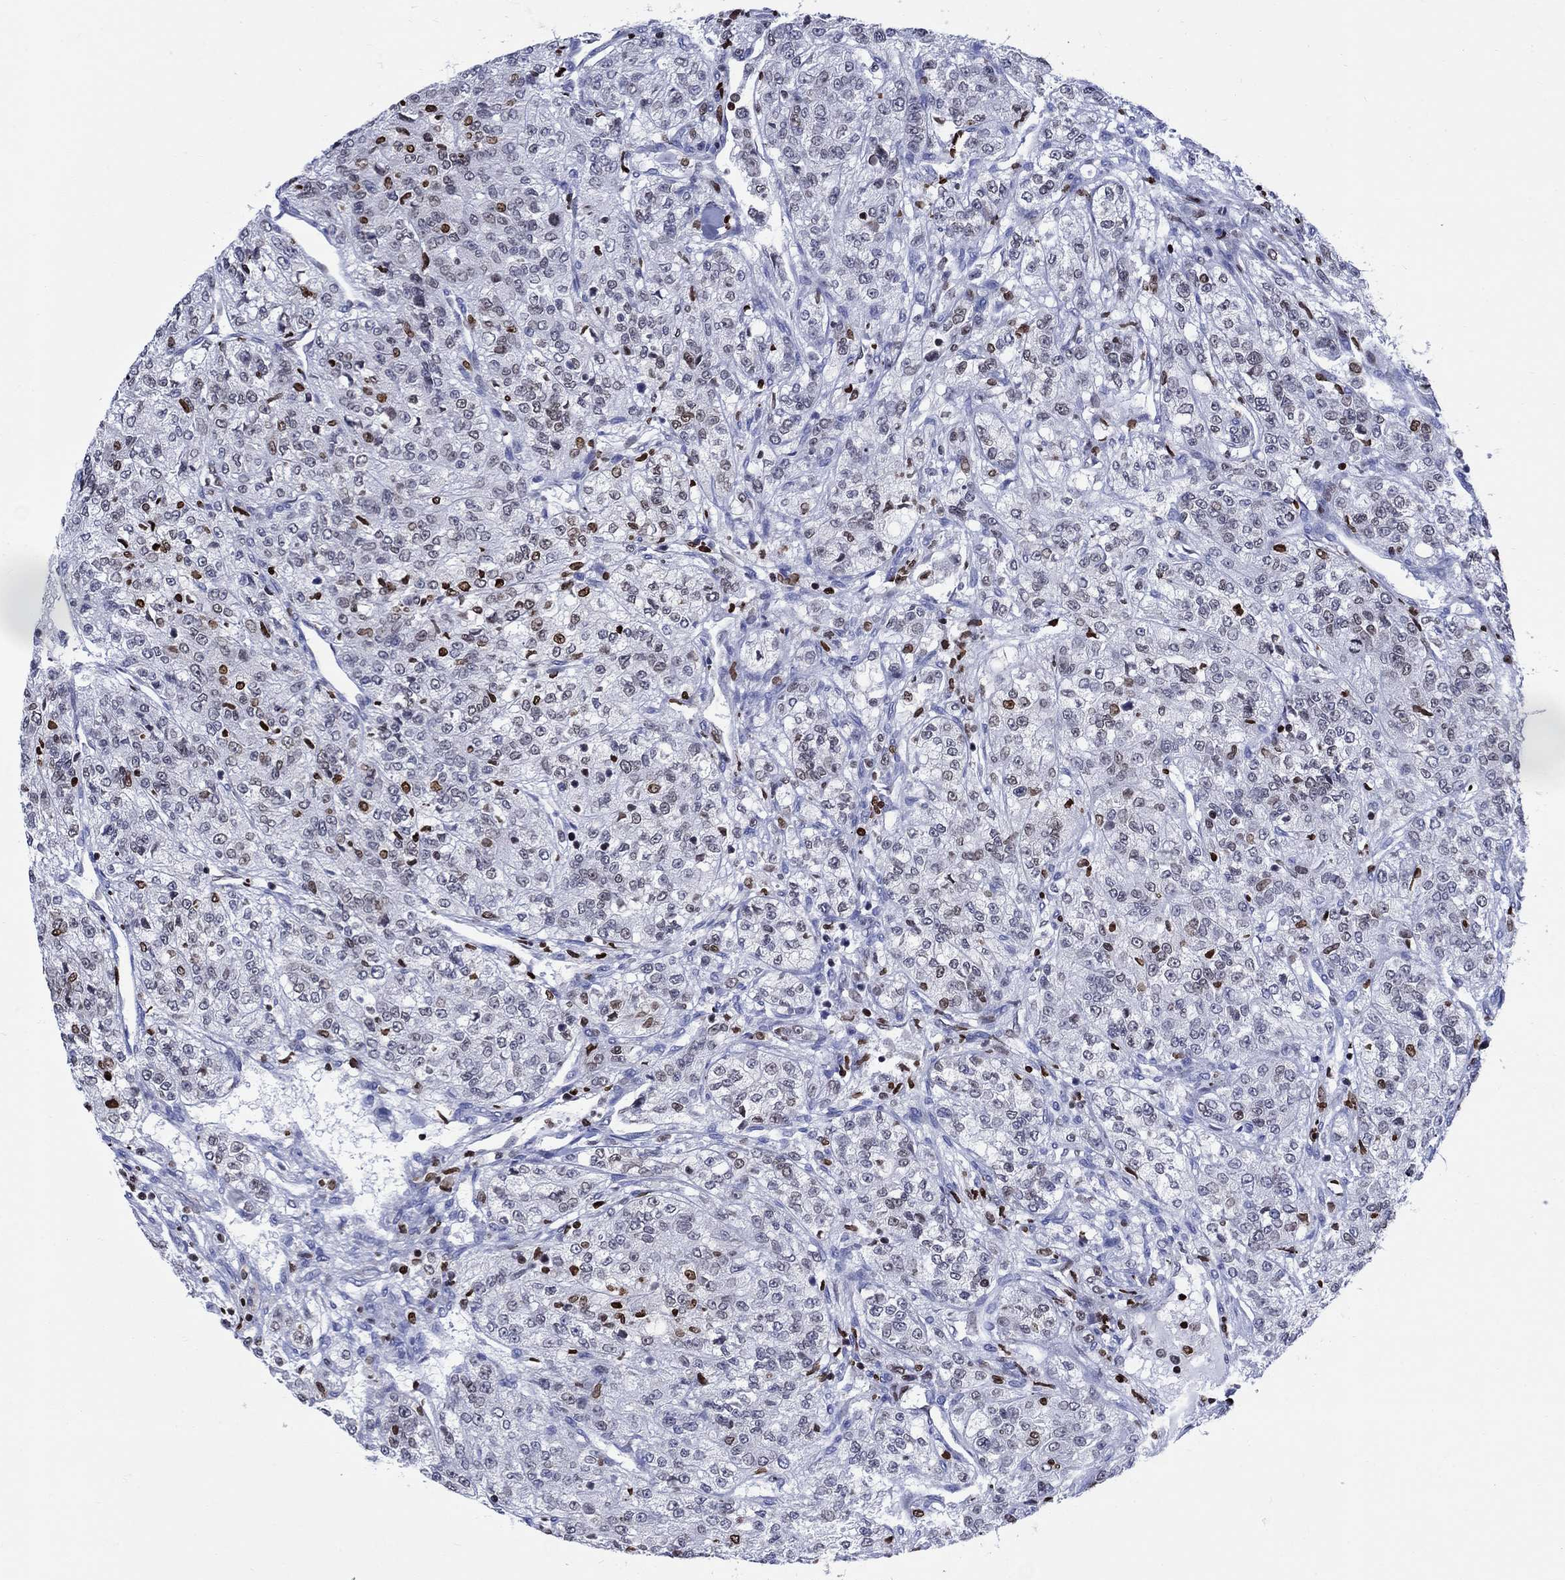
{"staining": {"intensity": "strong", "quantity": "<25%", "location": "nuclear"}, "tissue": "renal cancer", "cell_type": "Tumor cells", "image_type": "cancer", "snomed": [{"axis": "morphology", "description": "Adenocarcinoma, NOS"}, {"axis": "topography", "description": "Kidney"}], "caption": "Protein expression analysis of human renal adenocarcinoma reveals strong nuclear expression in about <25% of tumor cells.", "gene": "HMGA1", "patient": {"sex": "female", "age": 63}}